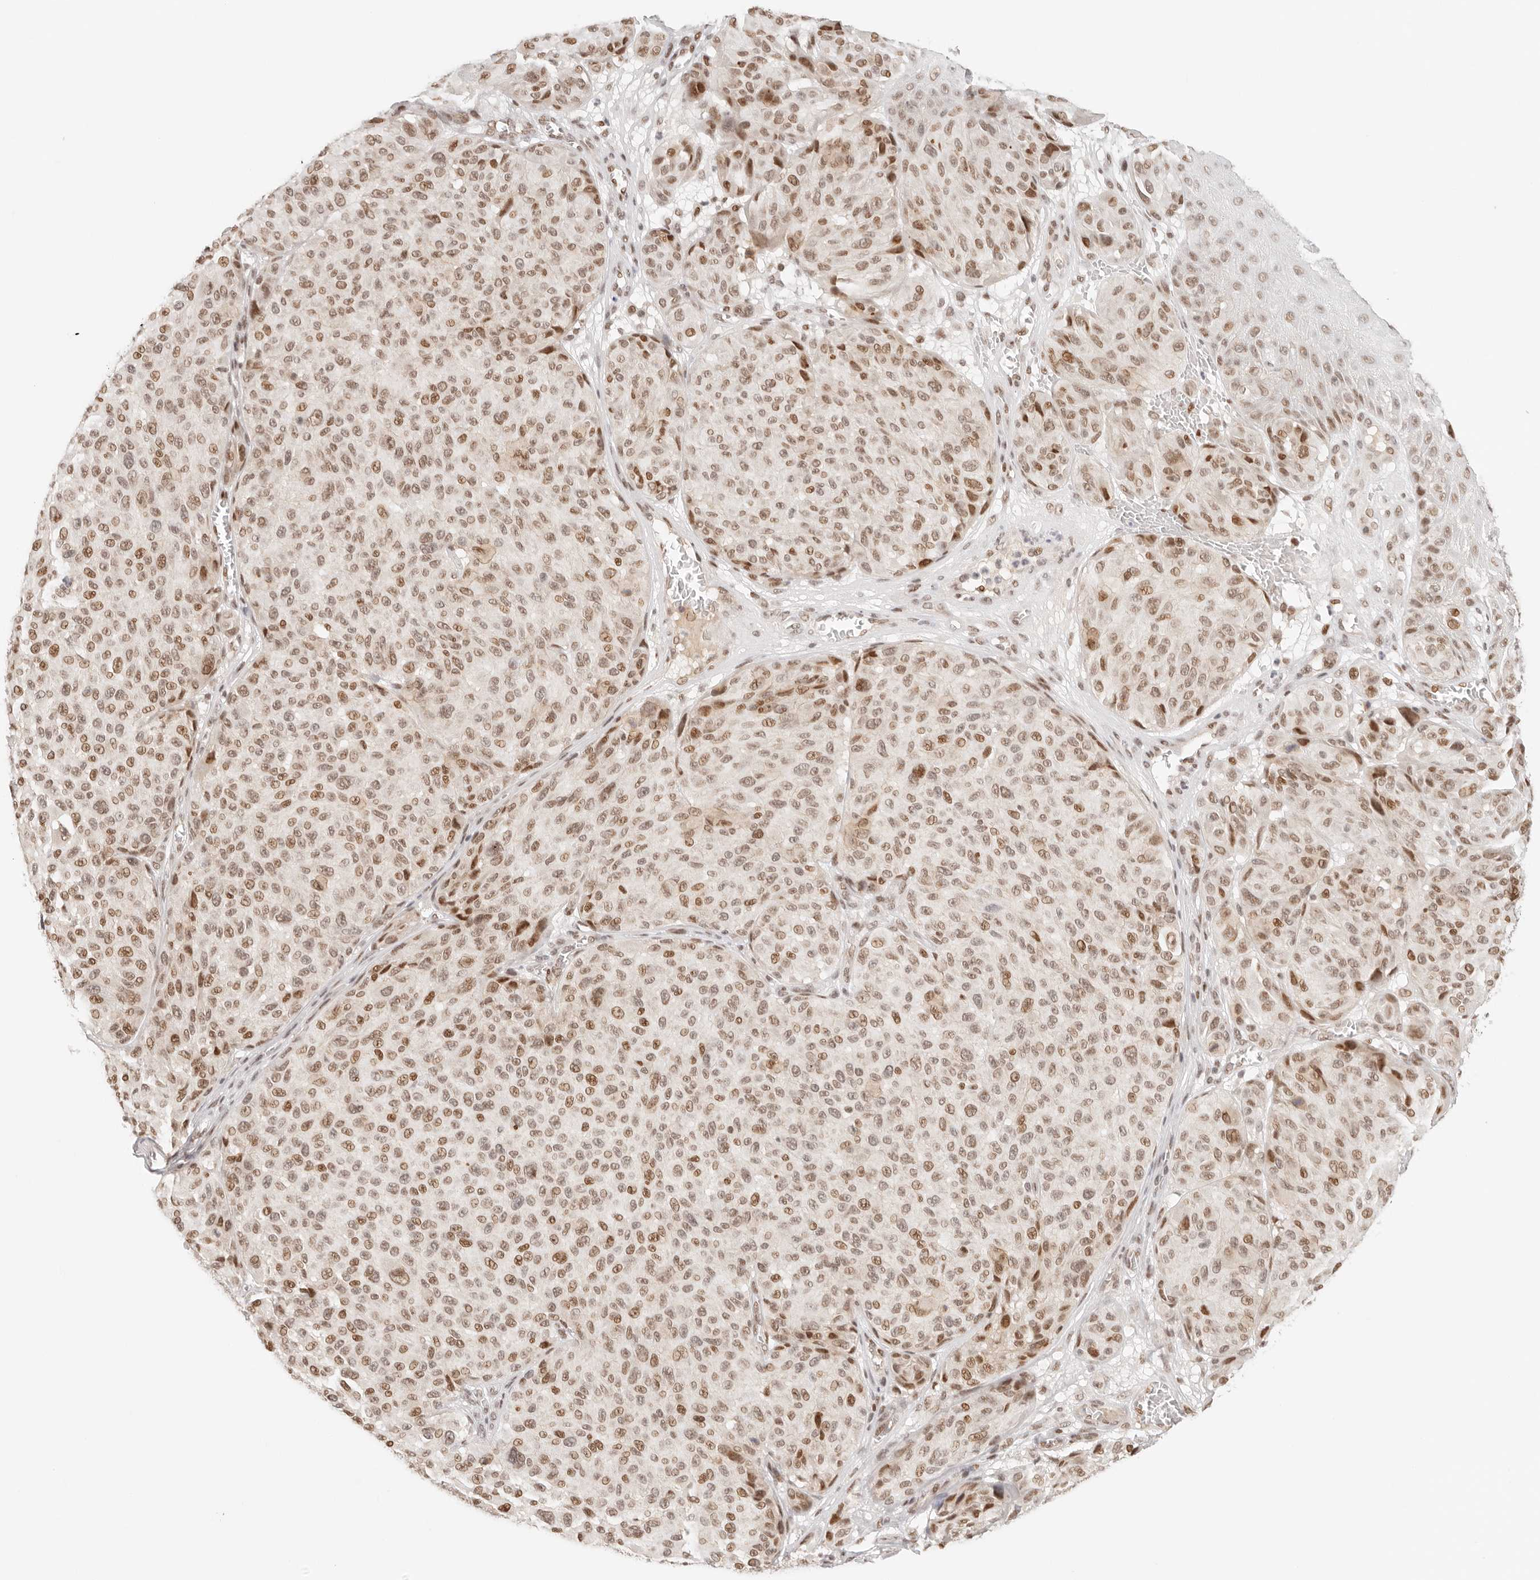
{"staining": {"intensity": "moderate", "quantity": ">75%", "location": "nuclear"}, "tissue": "melanoma", "cell_type": "Tumor cells", "image_type": "cancer", "snomed": [{"axis": "morphology", "description": "Malignant melanoma, NOS"}, {"axis": "topography", "description": "Skin"}], "caption": "Protein staining of malignant melanoma tissue reveals moderate nuclear expression in approximately >75% of tumor cells.", "gene": "HOXC5", "patient": {"sex": "male", "age": 83}}